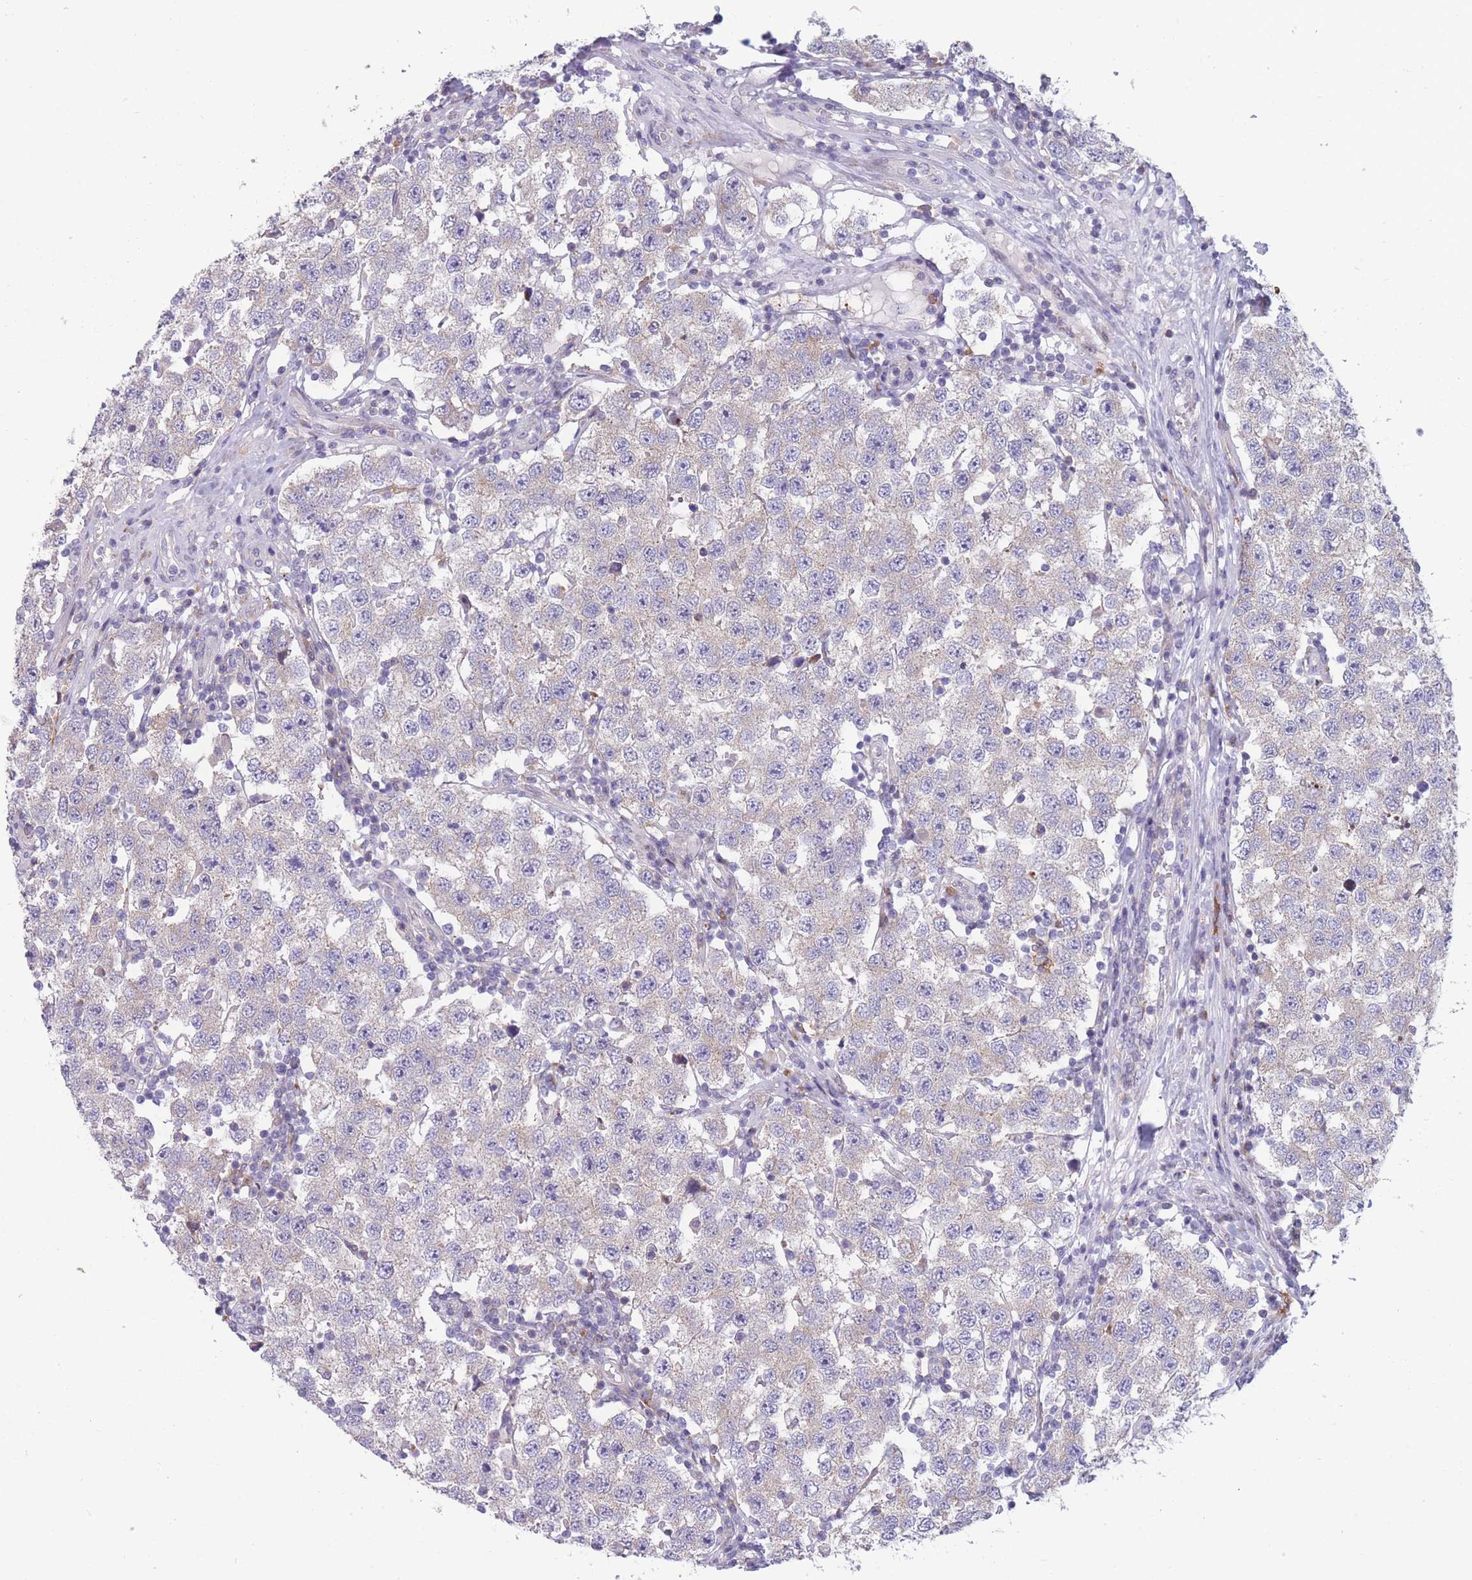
{"staining": {"intensity": "negative", "quantity": "none", "location": "none"}, "tissue": "testis cancer", "cell_type": "Tumor cells", "image_type": "cancer", "snomed": [{"axis": "morphology", "description": "Seminoma, NOS"}, {"axis": "topography", "description": "Testis"}], "caption": "Immunohistochemistry image of testis cancer stained for a protein (brown), which displays no positivity in tumor cells.", "gene": "PDE4A", "patient": {"sex": "male", "age": 34}}